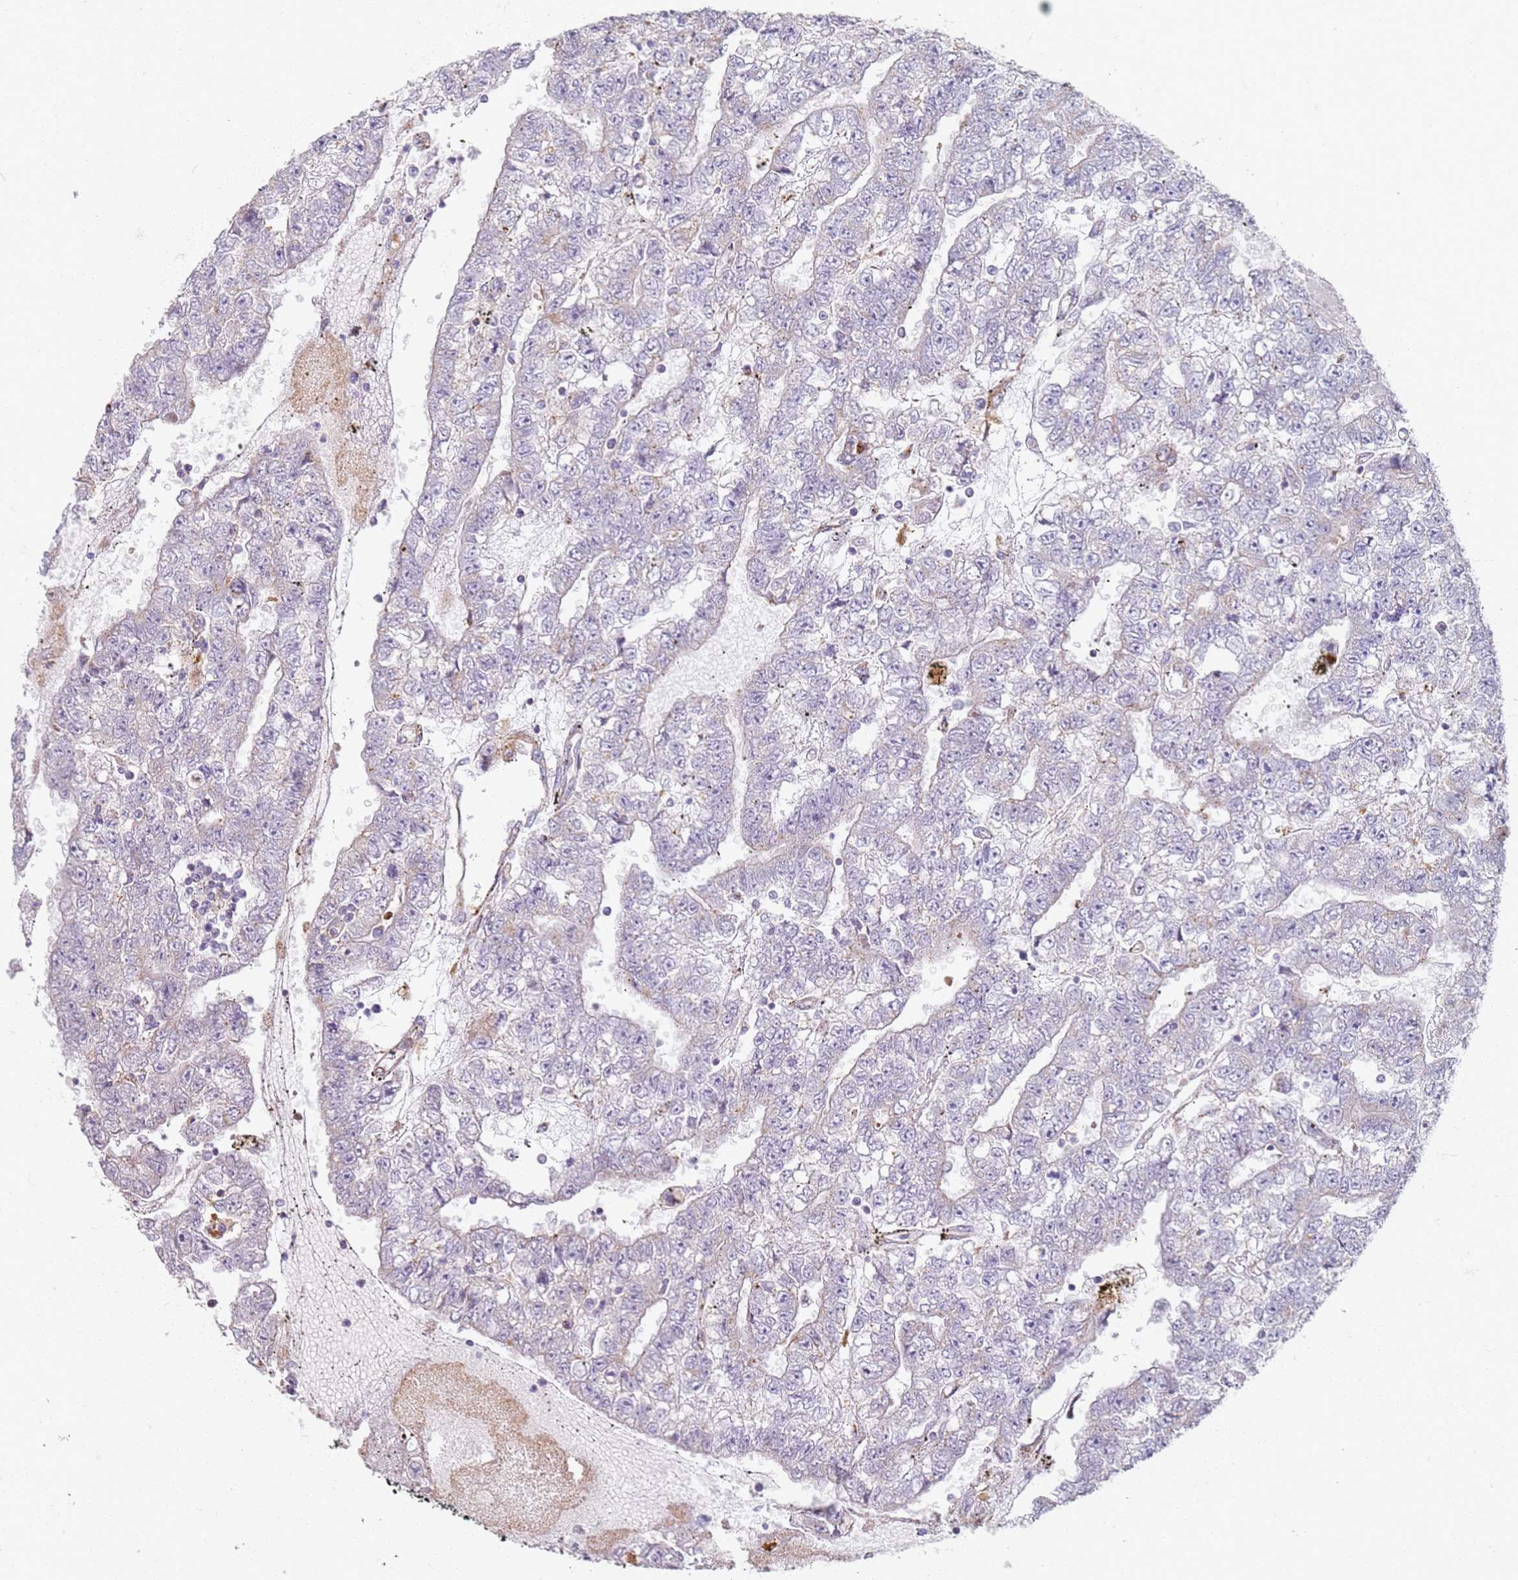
{"staining": {"intensity": "negative", "quantity": "none", "location": "none"}, "tissue": "testis cancer", "cell_type": "Tumor cells", "image_type": "cancer", "snomed": [{"axis": "morphology", "description": "Carcinoma, Embryonal, NOS"}, {"axis": "topography", "description": "Testis"}], "caption": "There is no significant positivity in tumor cells of embryonal carcinoma (testis).", "gene": "PROKR2", "patient": {"sex": "male", "age": 25}}